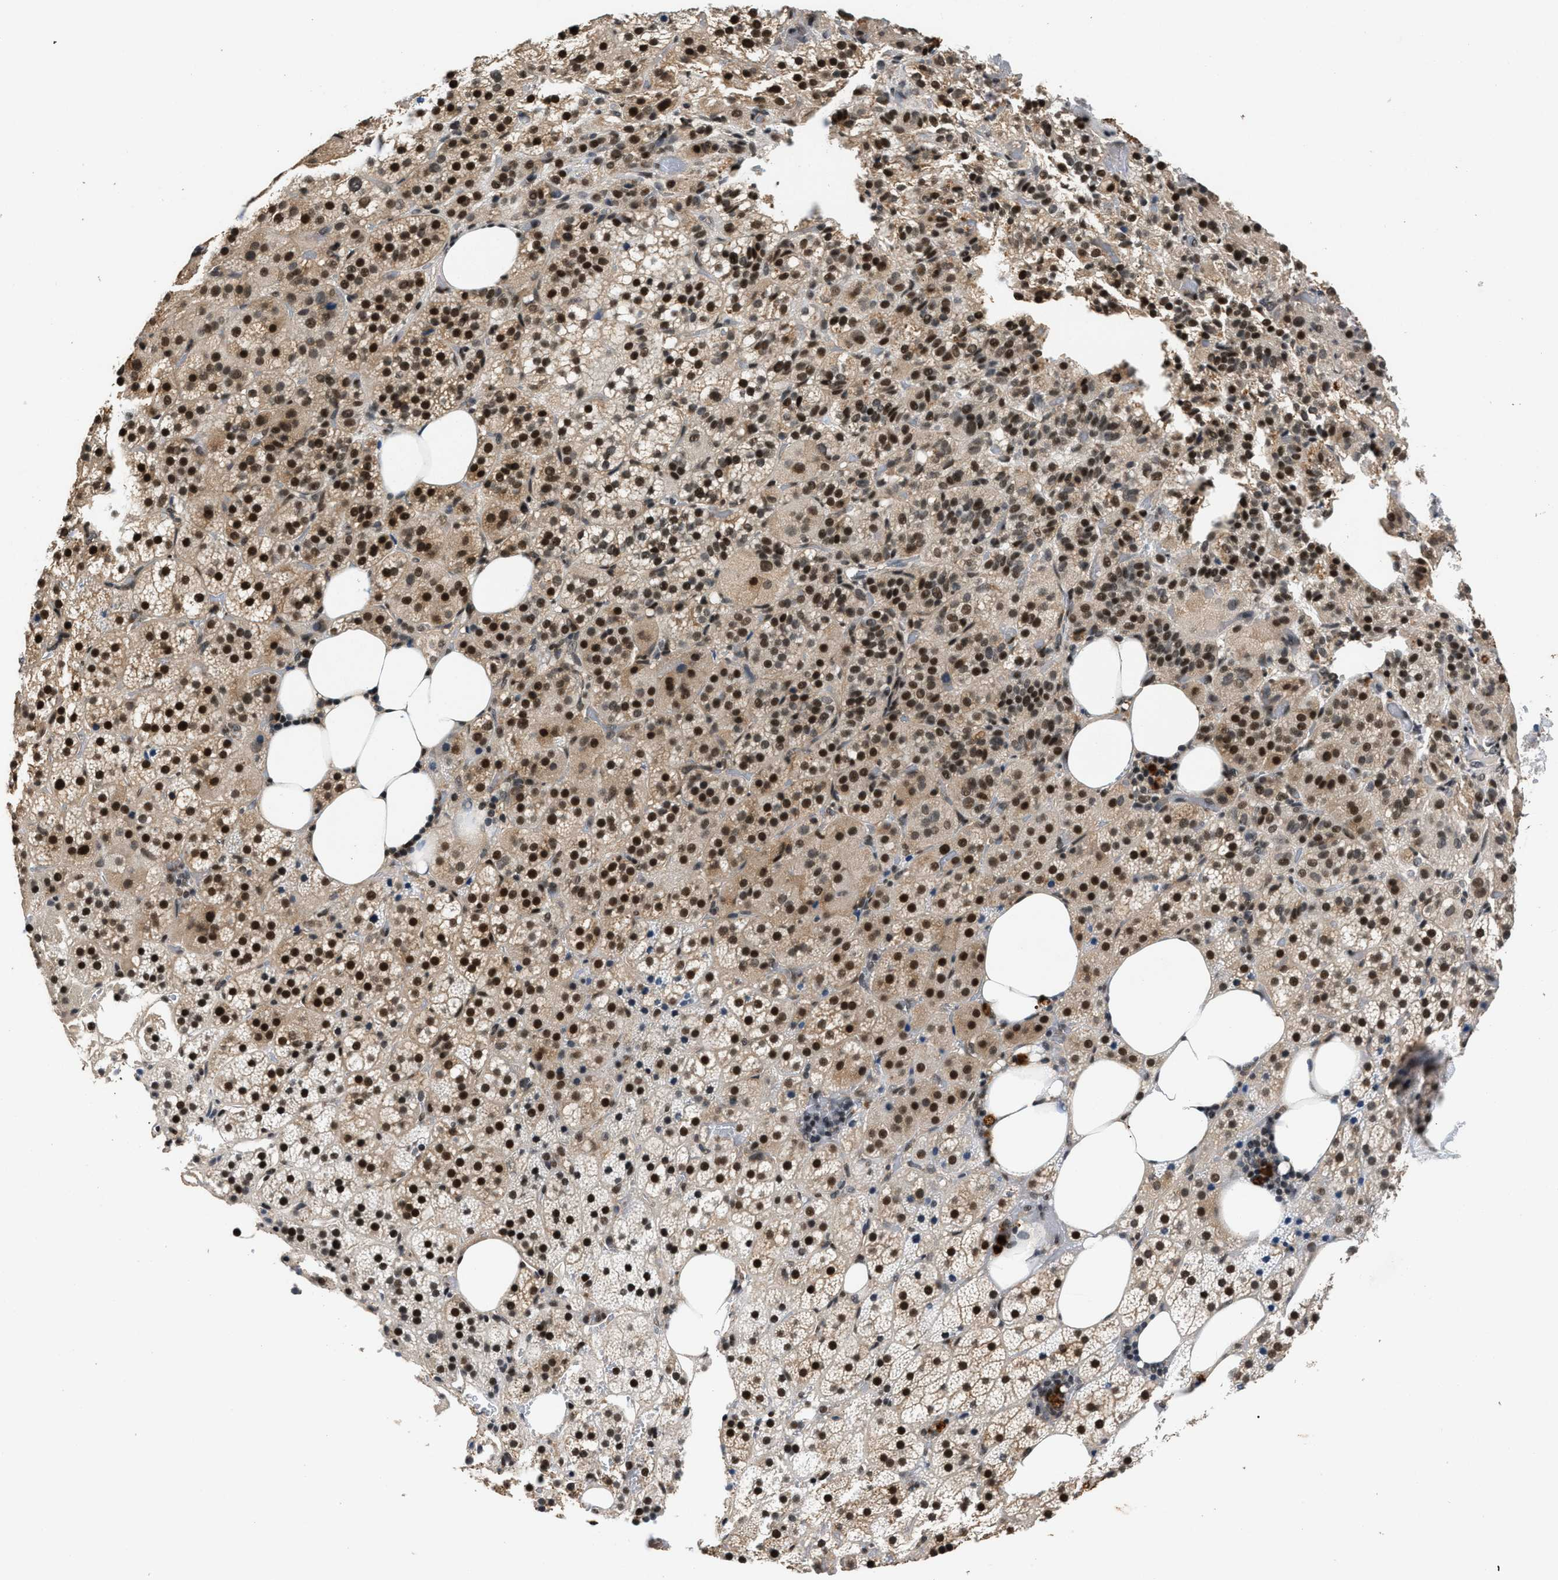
{"staining": {"intensity": "strong", "quantity": "25%-75%", "location": "cytoplasmic/membranous,nuclear"}, "tissue": "adrenal gland", "cell_type": "Glandular cells", "image_type": "normal", "snomed": [{"axis": "morphology", "description": "Normal tissue, NOS"}, {"axis": "topography", "description": "Adrenal gland"}], "caption": "Immunohistochemical staining of unremarkable human adrenal gland reveals 25%-75% levels of strong cytoplasmic/membranous,nuclear protein positivity in approximately 25%-75% of glandular cells.", "gene": "RBM33", "patient": {"sex": "female", "age": 59}}